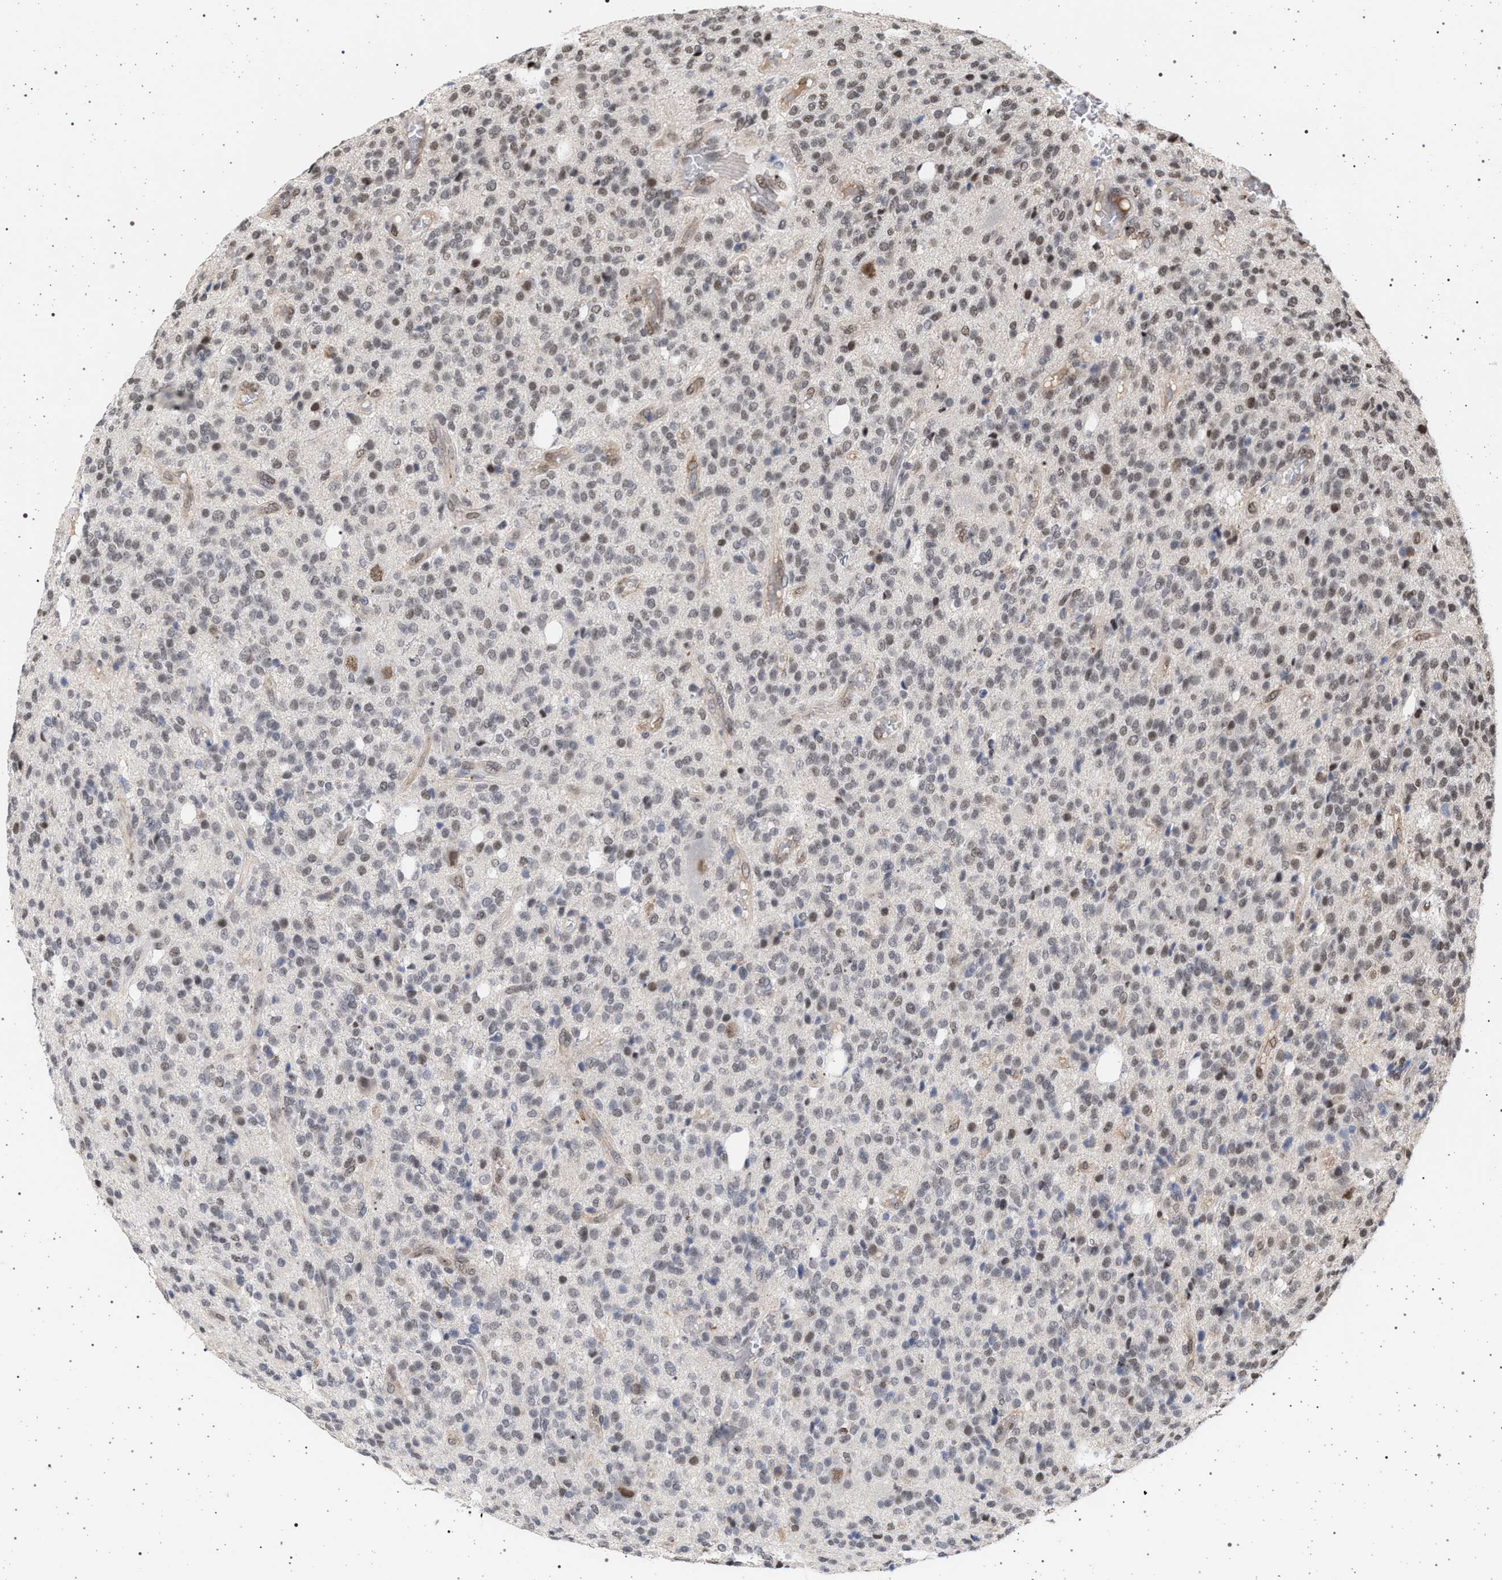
{"staining": {"intensity": "weak", "quantity": "25%-75%", "location": "nuclear"}, "tissue": "glioma", "cell_type": "Tumor cells", "image_type": "cancer", "snomed": [{"axis": "morphology", "description": "Glioma, malignant, High grade"}, {"axis": "topography", "description": "Brain"}], "caption": "High-grade glioma (malignant) stained with DAB immunohistochemistry exhibits low levels of weak nuclear positivity in about 25%-75% of tumor cells.", "gene": "PHF12", "patient": {"sex": "male", "age": 34}}